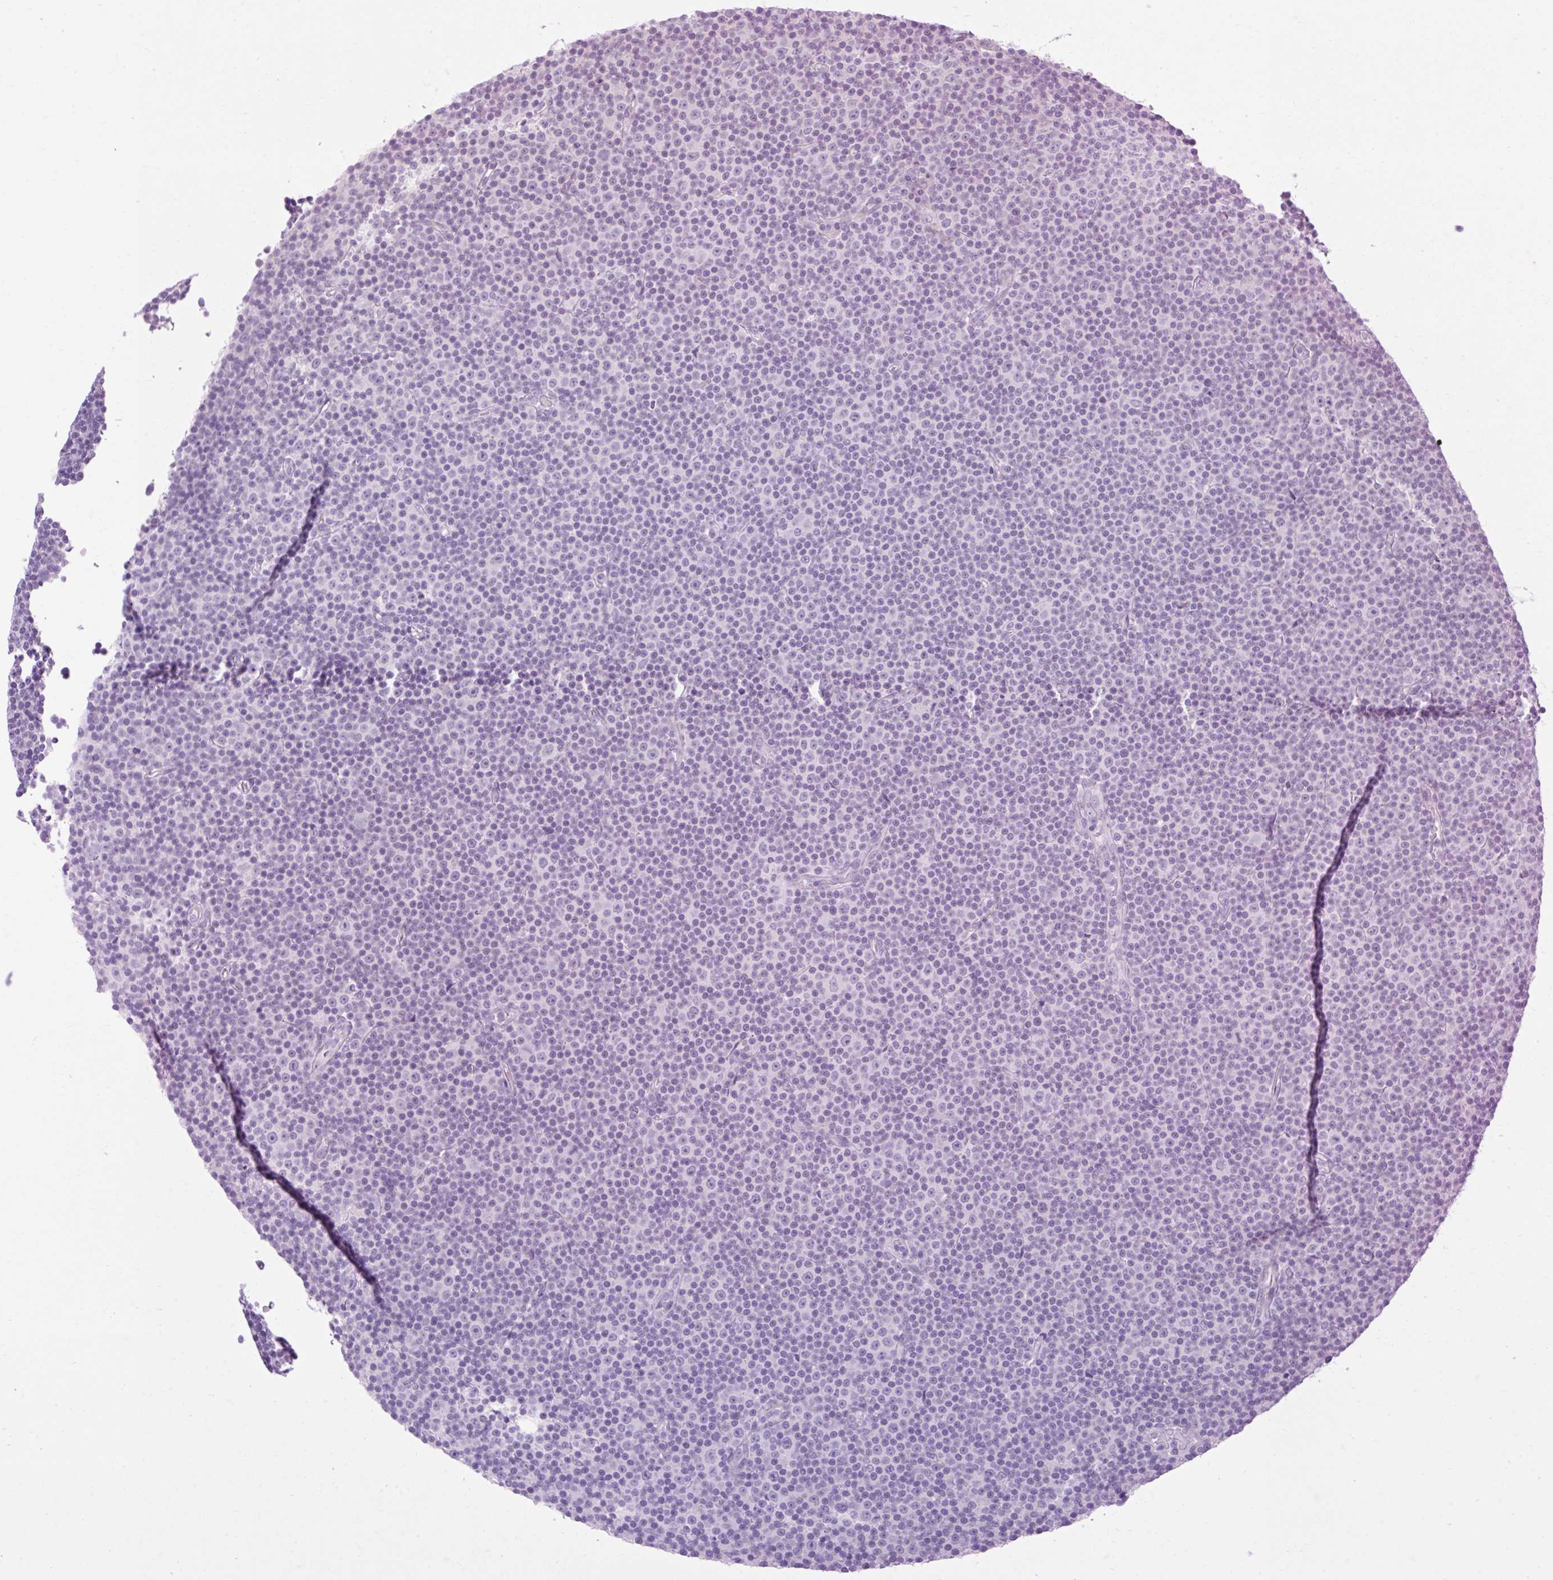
{"staining": {"intensity": "negative", "quantity": "none", "location": "none"}, "tissue": "lymphoma", "cell_type": "Tumor cells", "image_type": "cancer", "snomed": [{"axis": "morphology", "description": "Malignant lymphoma, non-Hodgkin's type, Low grade"}, {"axis": "topography", "description": "Lymph node"}], "caption": "The image shows no staining of tumor cells in low-grade malignant lymphoma, non-Hodgkin's type.", "gene": "FAM153A", "patient": {"sex": "female", "age": 67}}